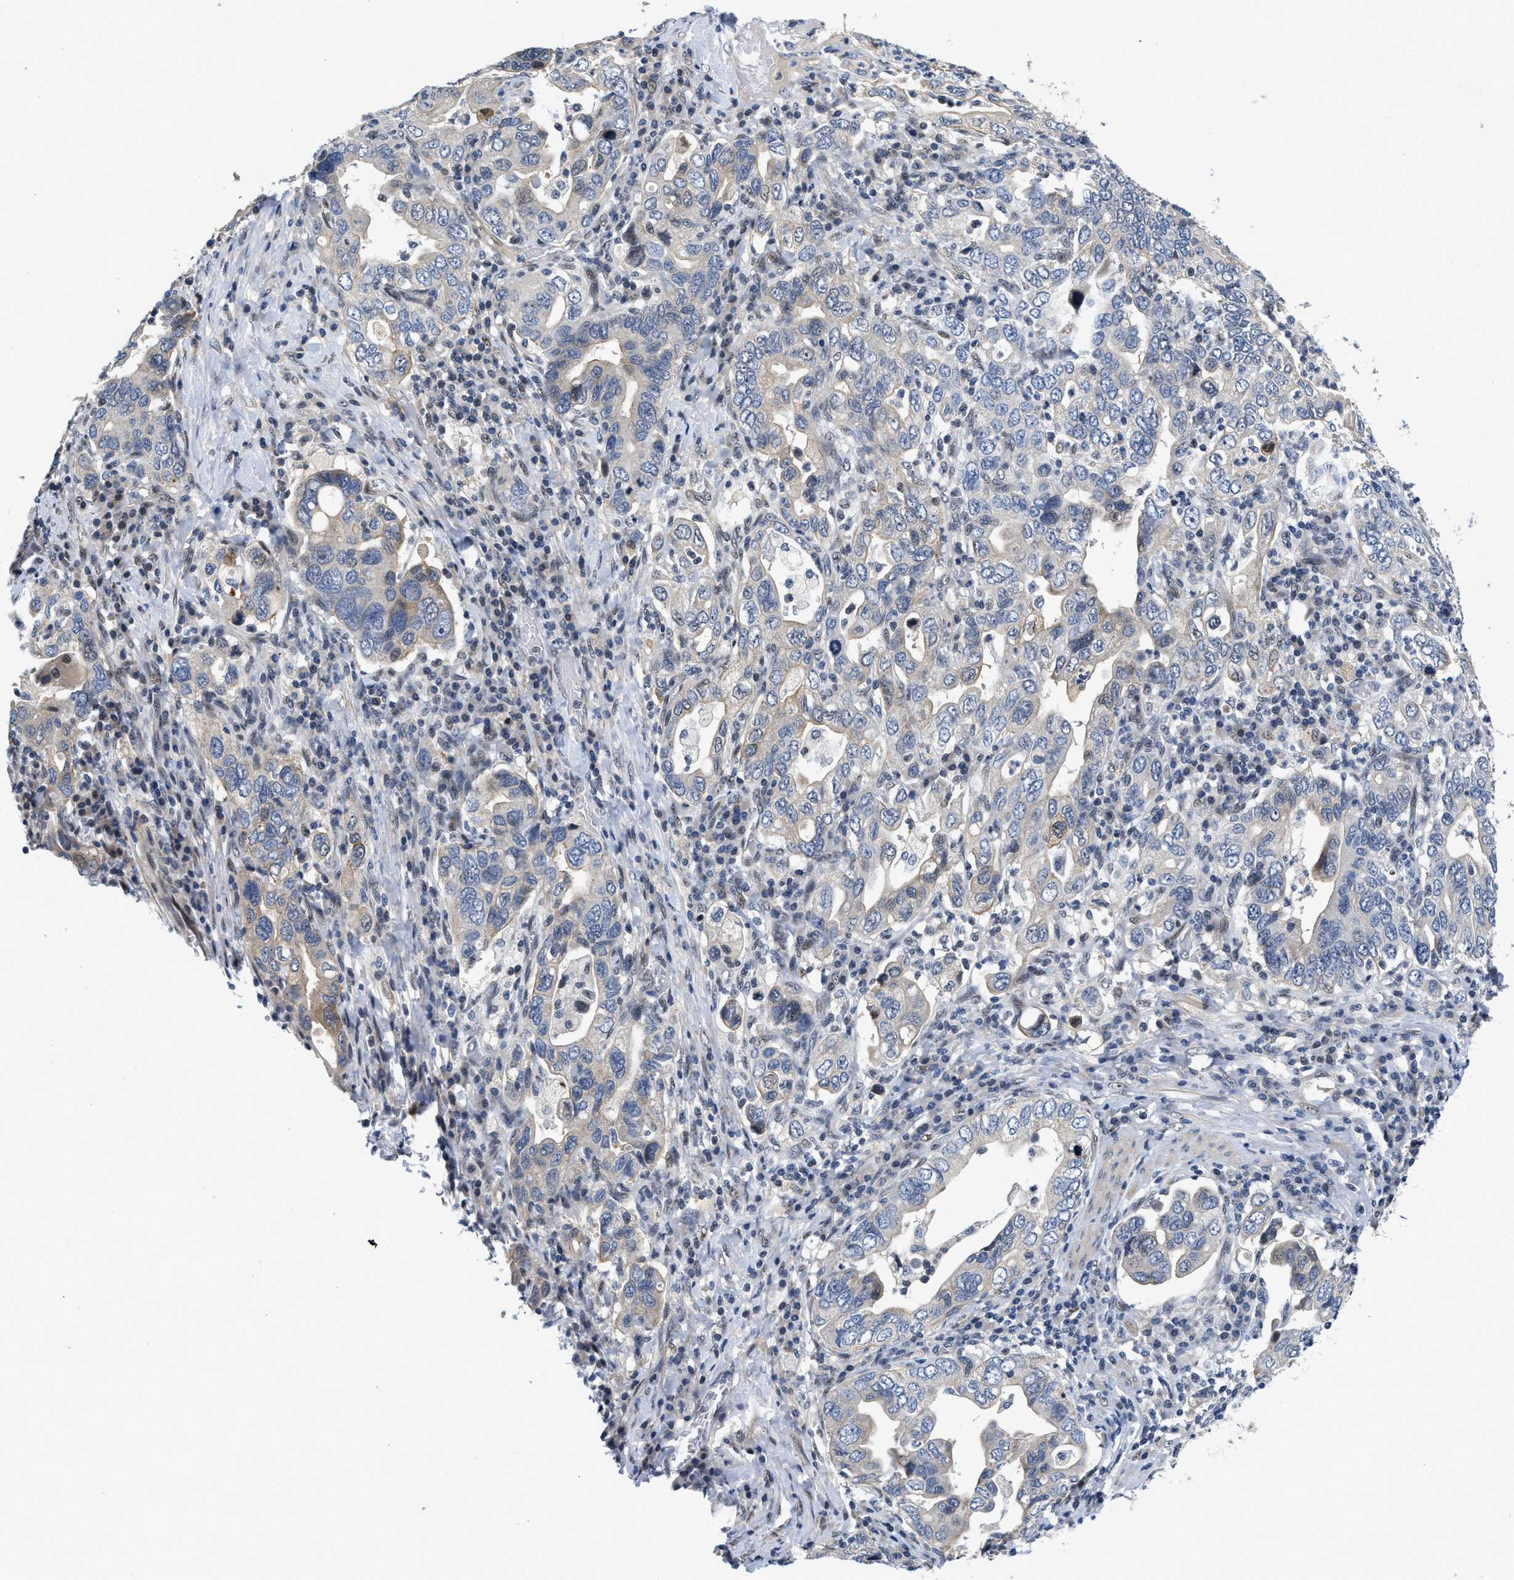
{"staining": {"intensity": "weak", "quantity": "<25%", "location": "cytoplasmic/membranous"}, "tissue": "stomach cancer", "cell_type": "Tumor cells", "image_type": "cancer", "snomed": [{"axis": "morphology", "description": "Adenocarcinoma, NOS"}, {"axis": "topography", "description": "Stomach, upper"}], "caption": "A high-resolution micrograph shows IHC staining of adenocarcinoma (stomach), which exhibits no significant positivity in tumor cells.", "gene": "VIP", "patient": {"sex": "male", "age": 62}}